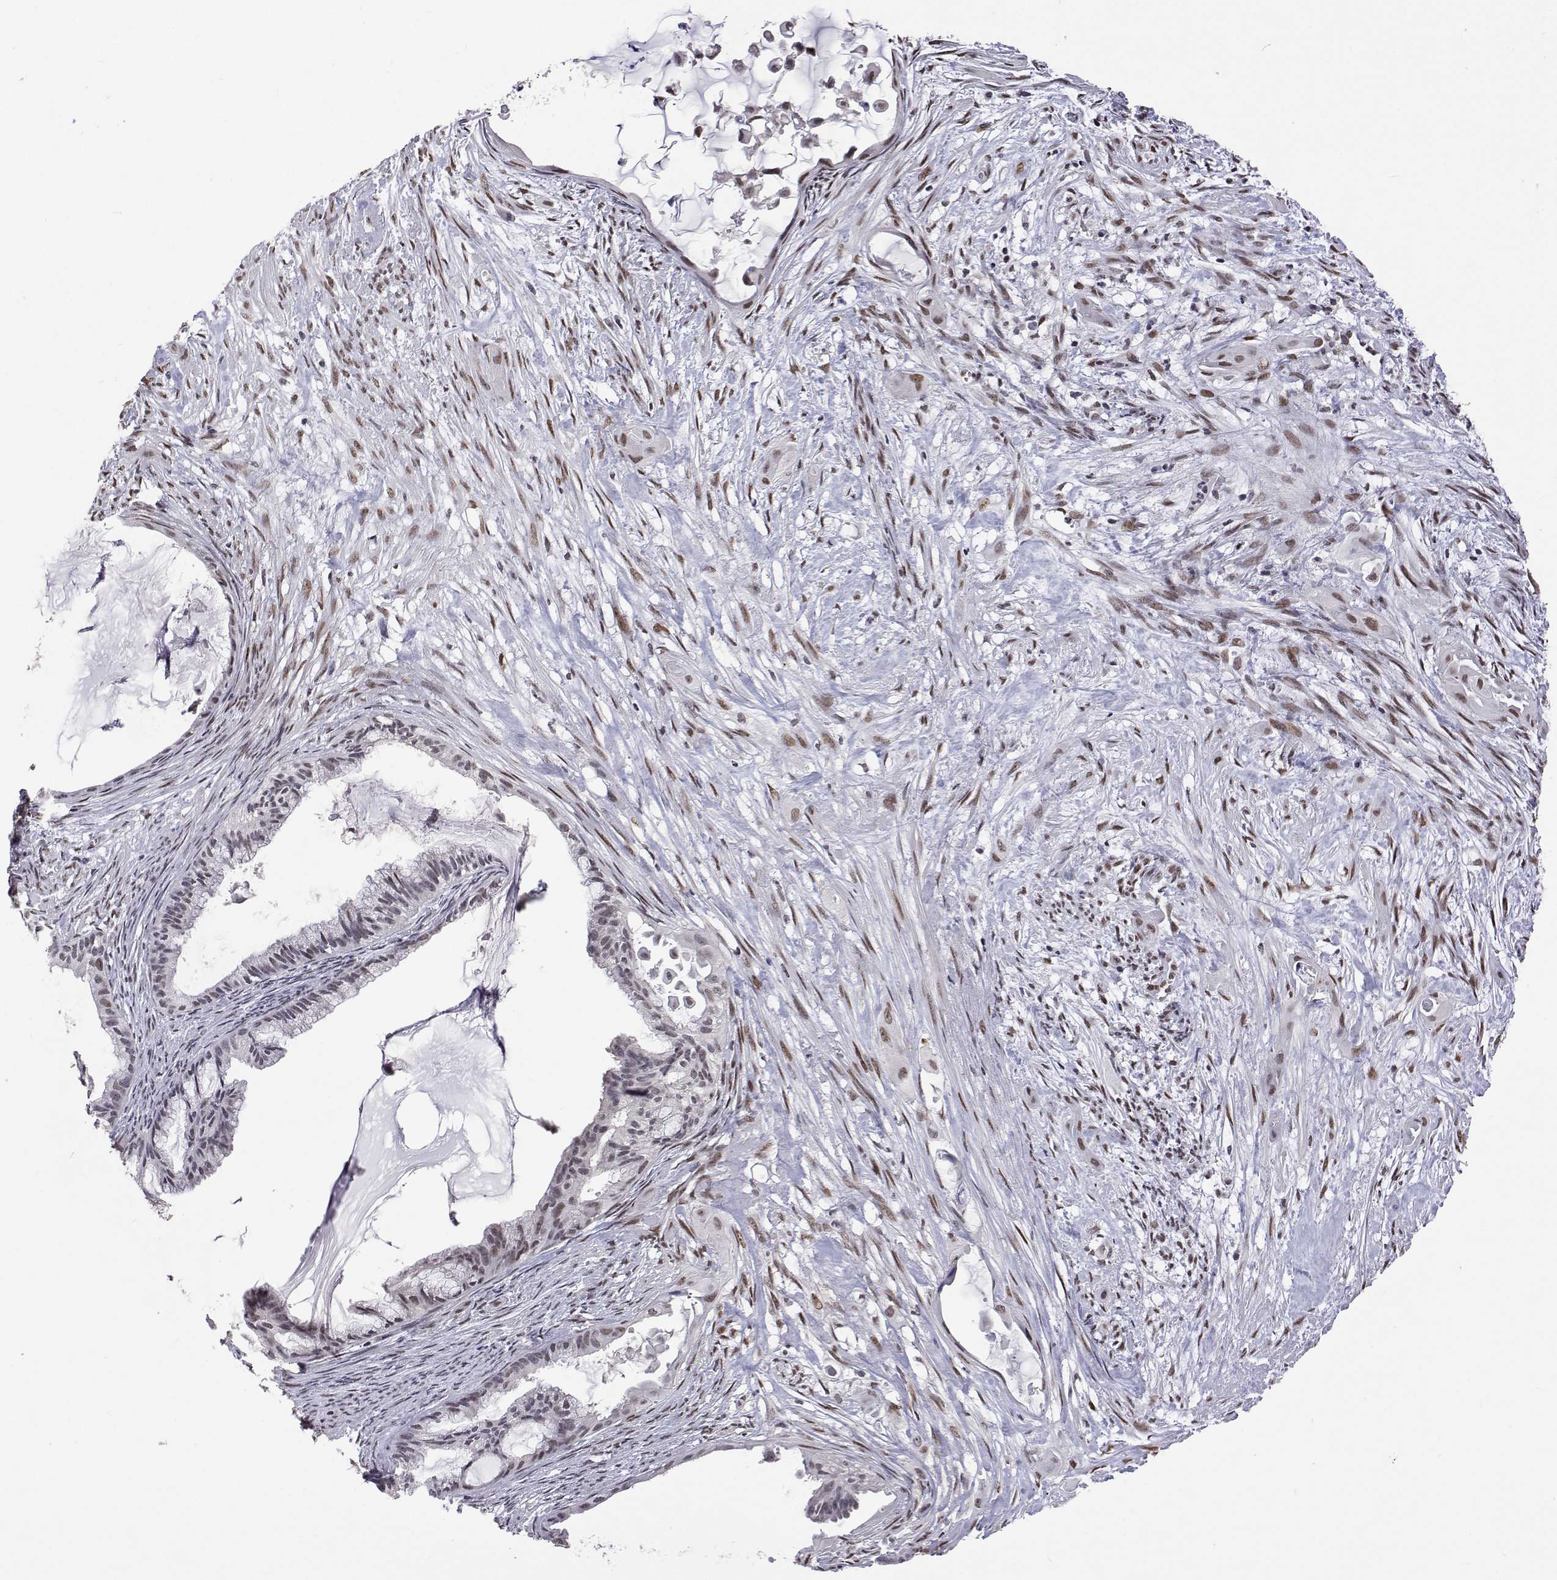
{"staining": {"intensity": "negative", "quantity": "none", "location": "none"}, "tissue": "endometrial cancer", "cell_type": "Tumor cells", "image_type": "cancer", "snomed": [{"axis": "morphology", "description": "Adenocarcinoma, NOS"}, {"axis": "topography", "description": "Endometrium"}], "caption": "This is an immunohistochemistry (IHC) histopathology image of human endometrial cancer. There is no staining in tumor cells.", "gene": "HNRNPA0", "patient": {"sex": "female", "age": 86}}